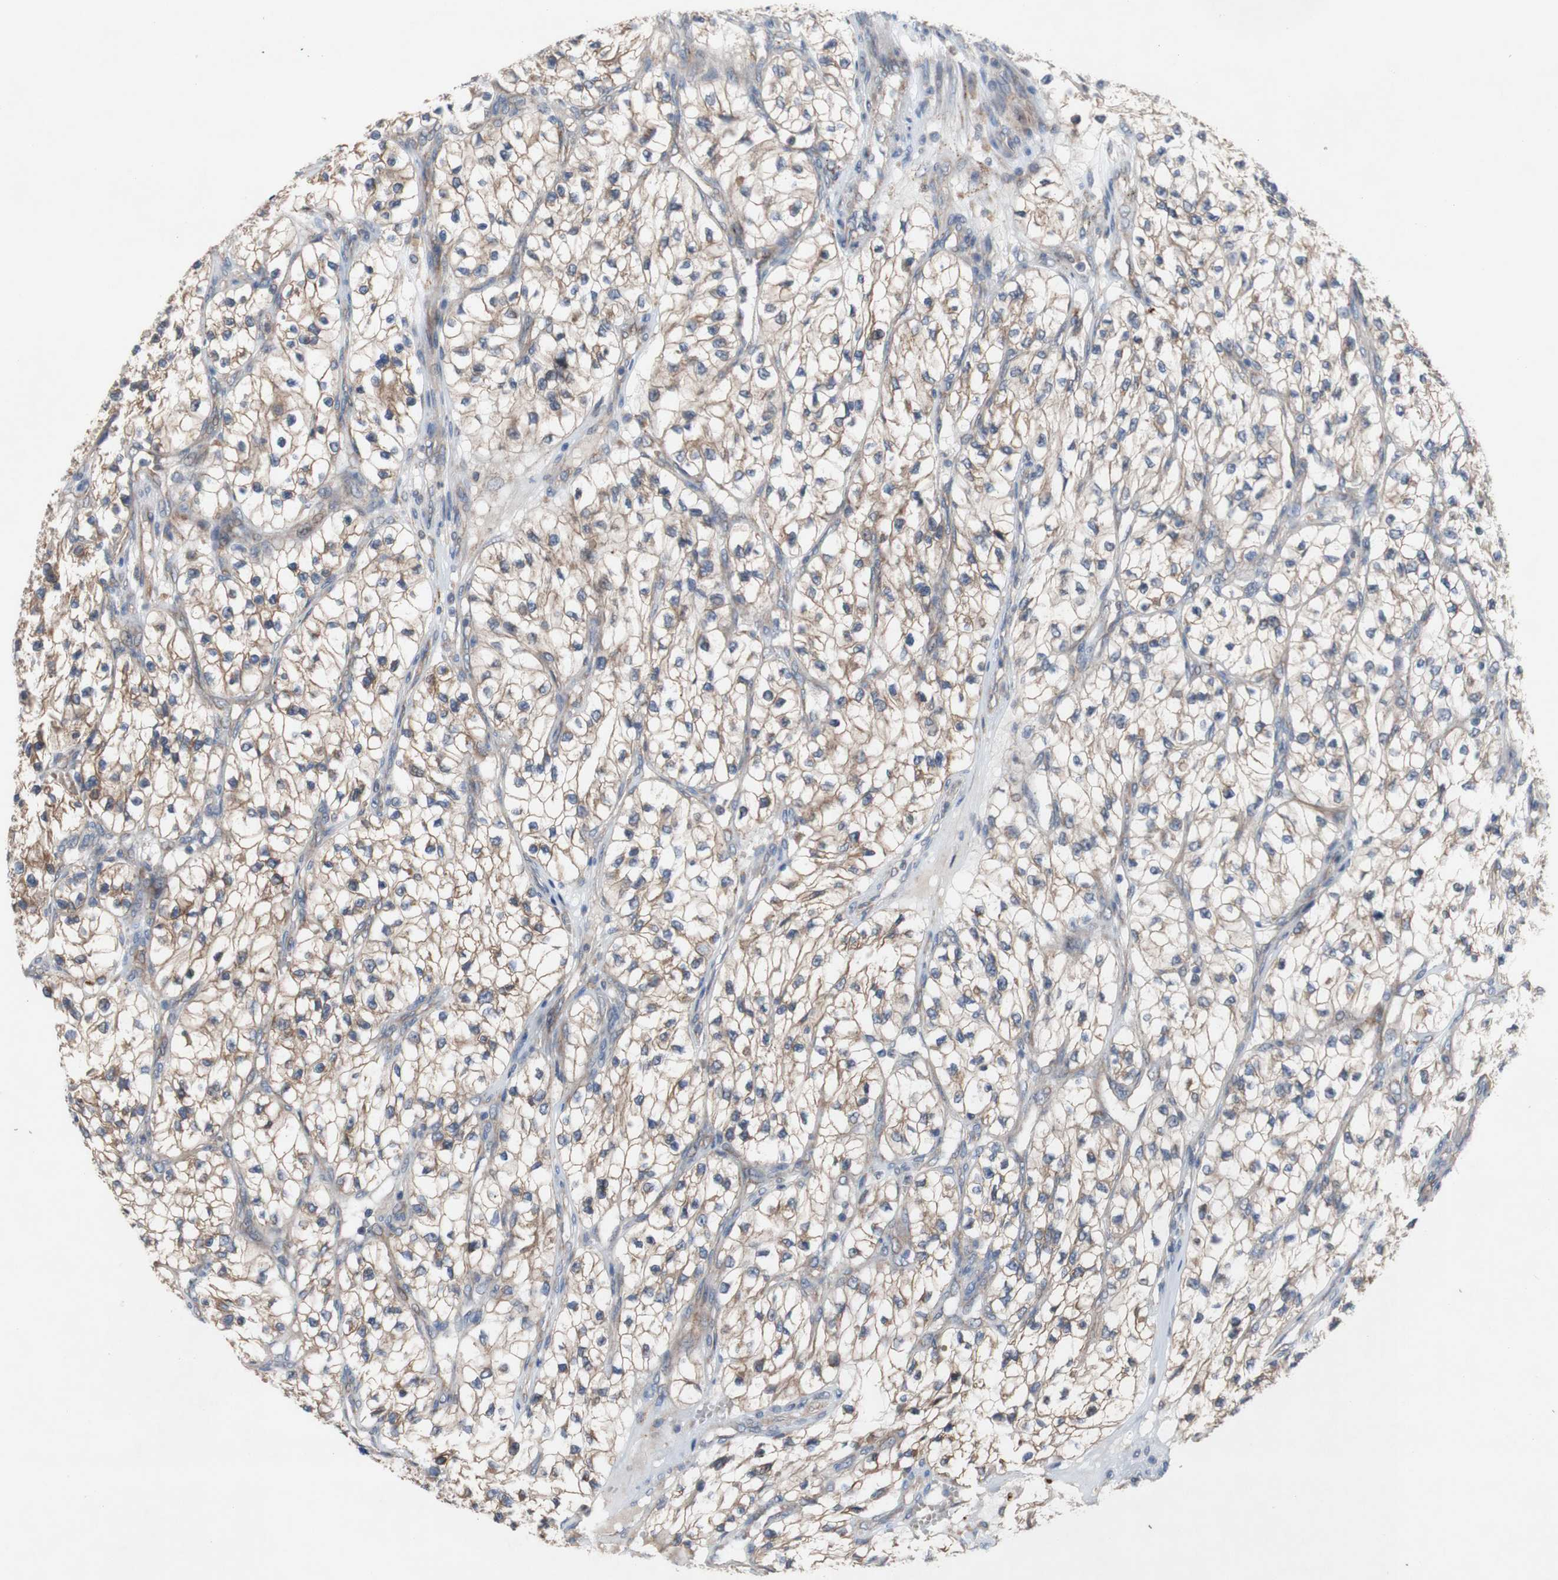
{"staining": {"intensity": "moderate", "quantity": ">75%", "location": "cytoplasmic/membranous"}, "tissue": "renal cancer", "cell_type": "Tumor cells", "image_type": "cancer", "snomed": [{"axis": "morphology", "description": "Adenocarcinoma, NOS"}, {"axis": "topography", "description": "Kidney"}], "caption": "Approximately >75% of tumor cells in human renal adenocarcinoma exhibit moderate cytoplasmic/membranous protein expression as visualized by brown immunohistochemical staining.", "gene": "PDGFB", "patient": {"sex": "female", "age": 57}}